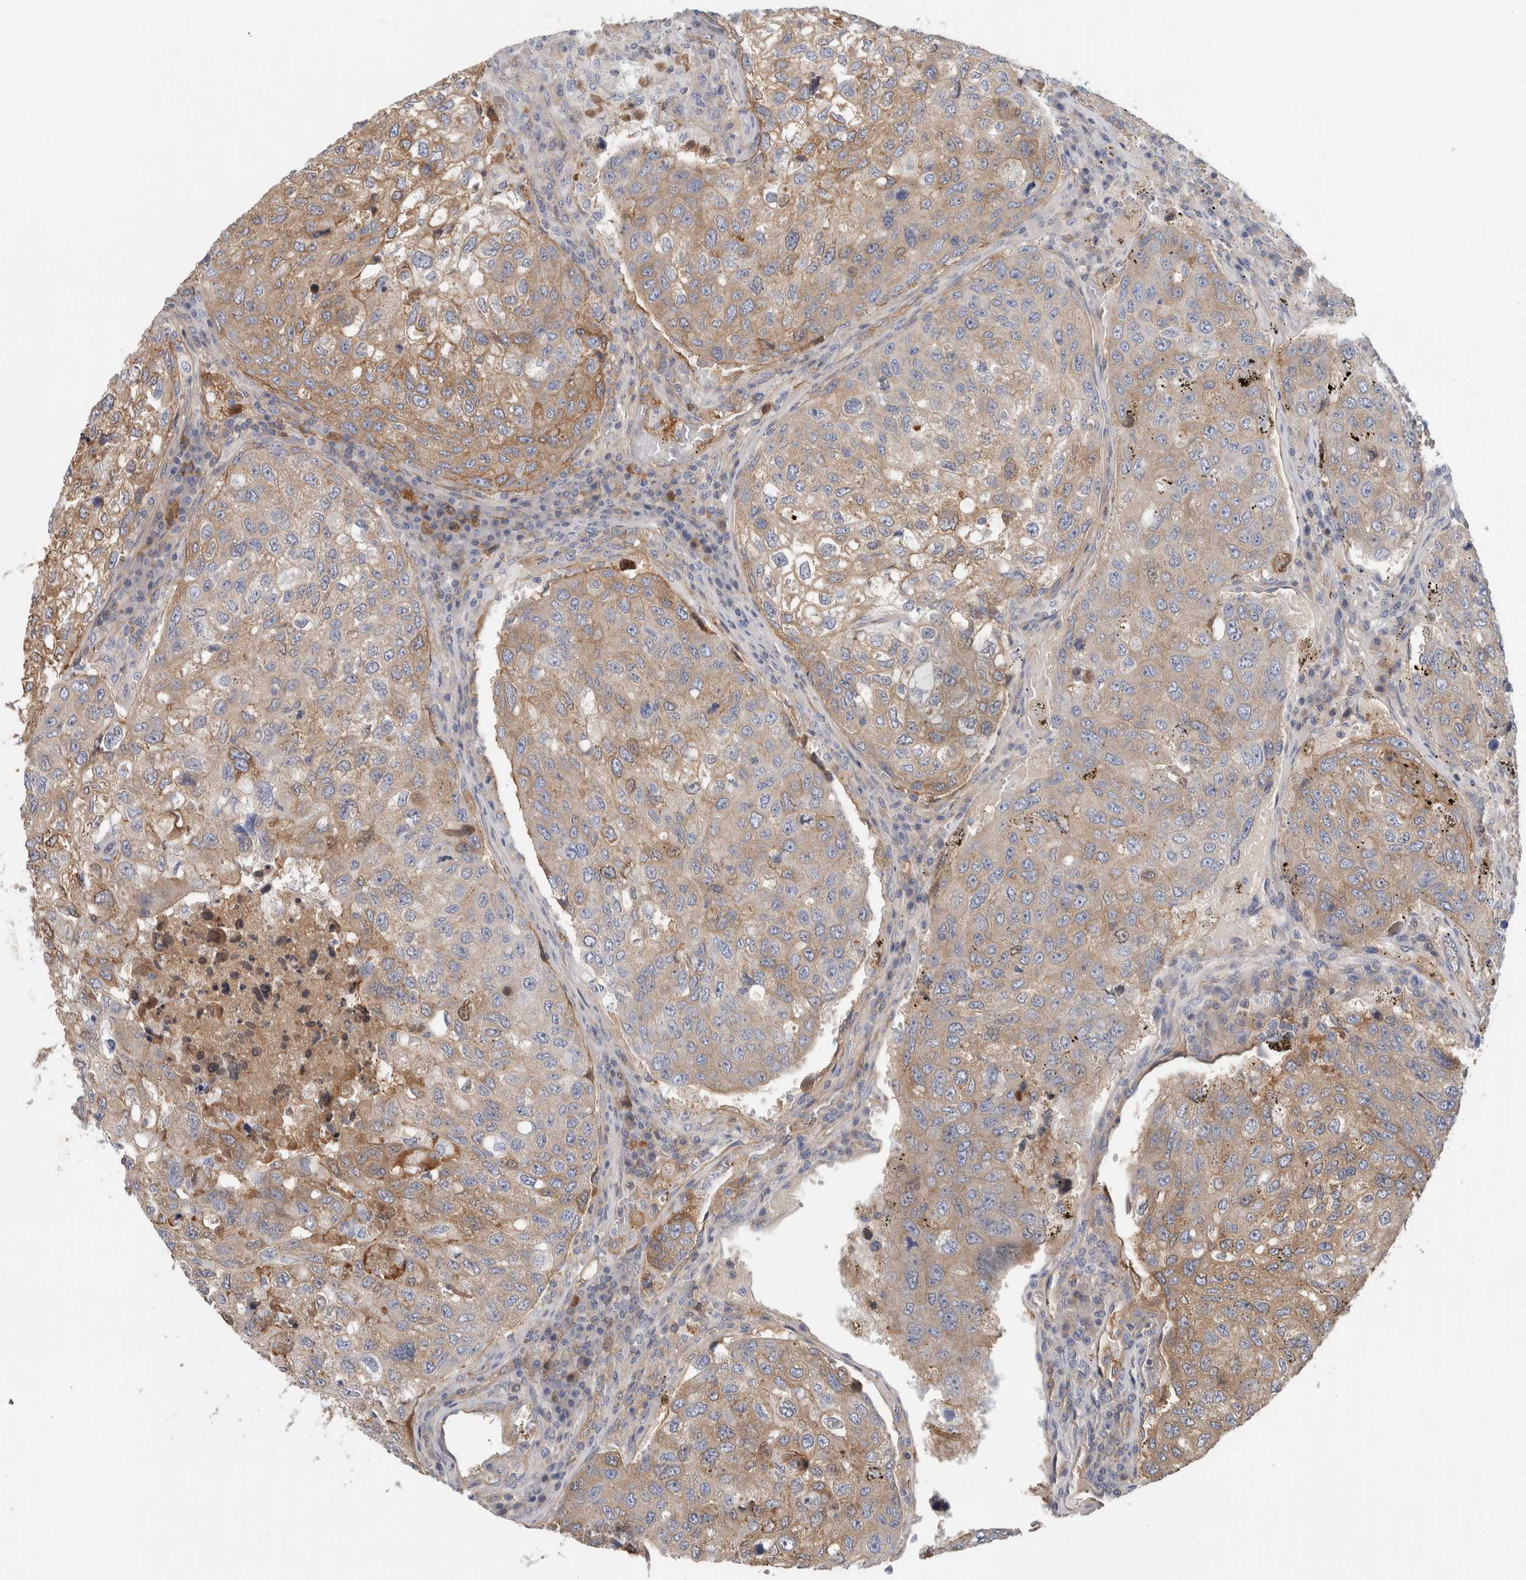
{"staining": {"intensity": "weak", "quantity": ">75%", "location": "cytoplasmic/membranous"}, "tissue": "urothelial cancer", "cell_type": "Tumor cells", "image_type": "cancer", "snomed": [{"axis": "morphology", "description": "Urothelial carcinoma, High grade"}, {"axis": "topography", "description": "Lymph node"}, {"axis": "topography", "description": "Urinary bladder"}], "caption": "DAB (3,3'-diaminobenzidine) immunohistochemical staining of human urothelial carcinoma (high-grade) displays weak cytoplasmic/membranous protein staining in approximately >75% of tumor cells. (Stains: DAB (3,3'-diaminobenzidine) in brown, nuclei in blue, Microscopy: brightfield microscopy at high magnification).", "gene": "CFI", "patient": {"sex": "male", "age": 51}}